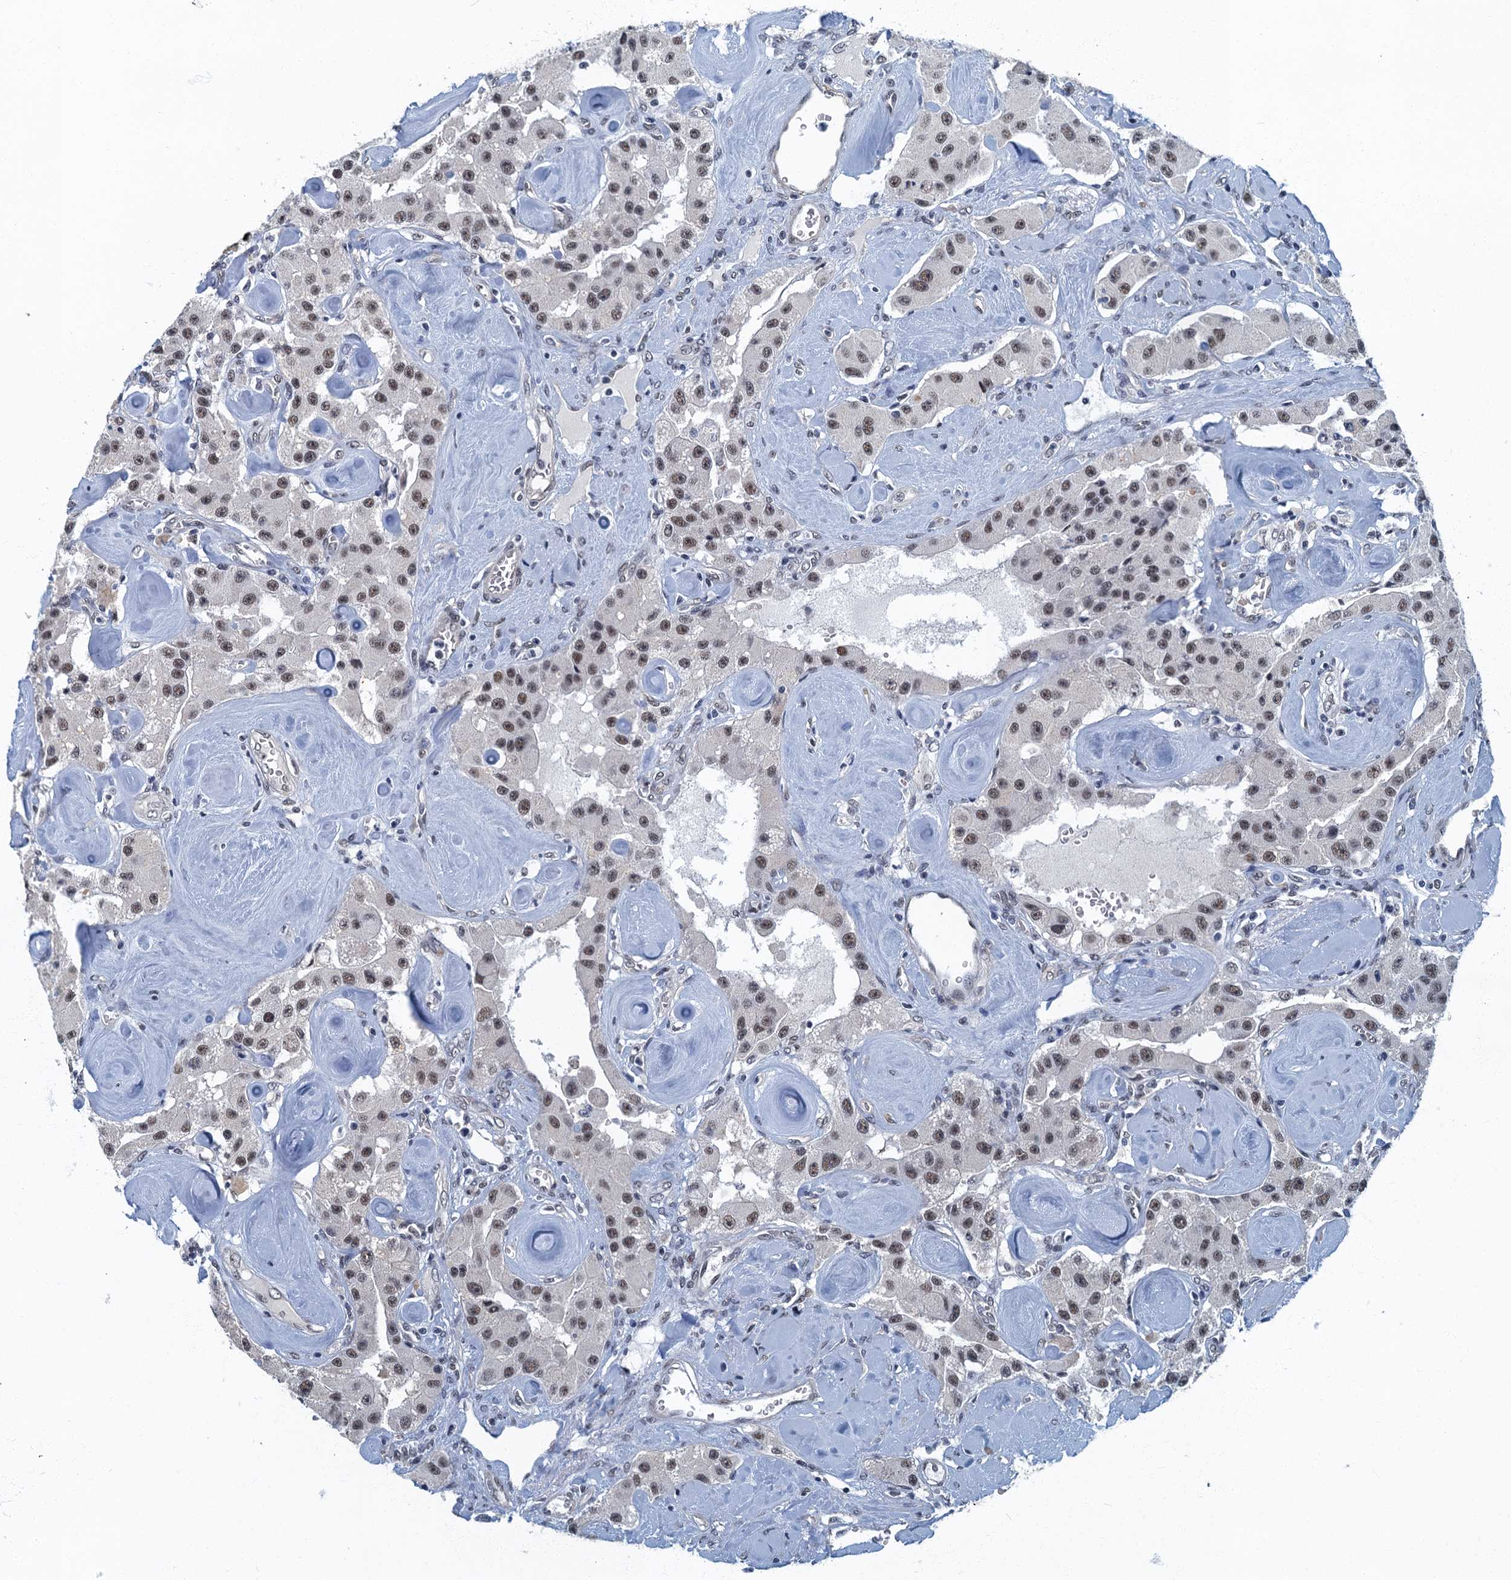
{"staining": {"intensity": "moderate", "quantity": ">75%", "location": "nuclear"}, "tissue": "carcinoid", "cell_type": "Tumor cells", "image_type": "cancer", "snomed": [{"axis": "morphology", "description": "Carcinoid, malignant, NOS"}, {"axis": "topography", "description": "Pancreas"}], "caption": "The micrograph reveals a brown stain indicating the presence of a protein in the nuclear of tumor cells in carcinoid.", "gene": "GADL1", "patient": {"sex": "male", "age": 41}}